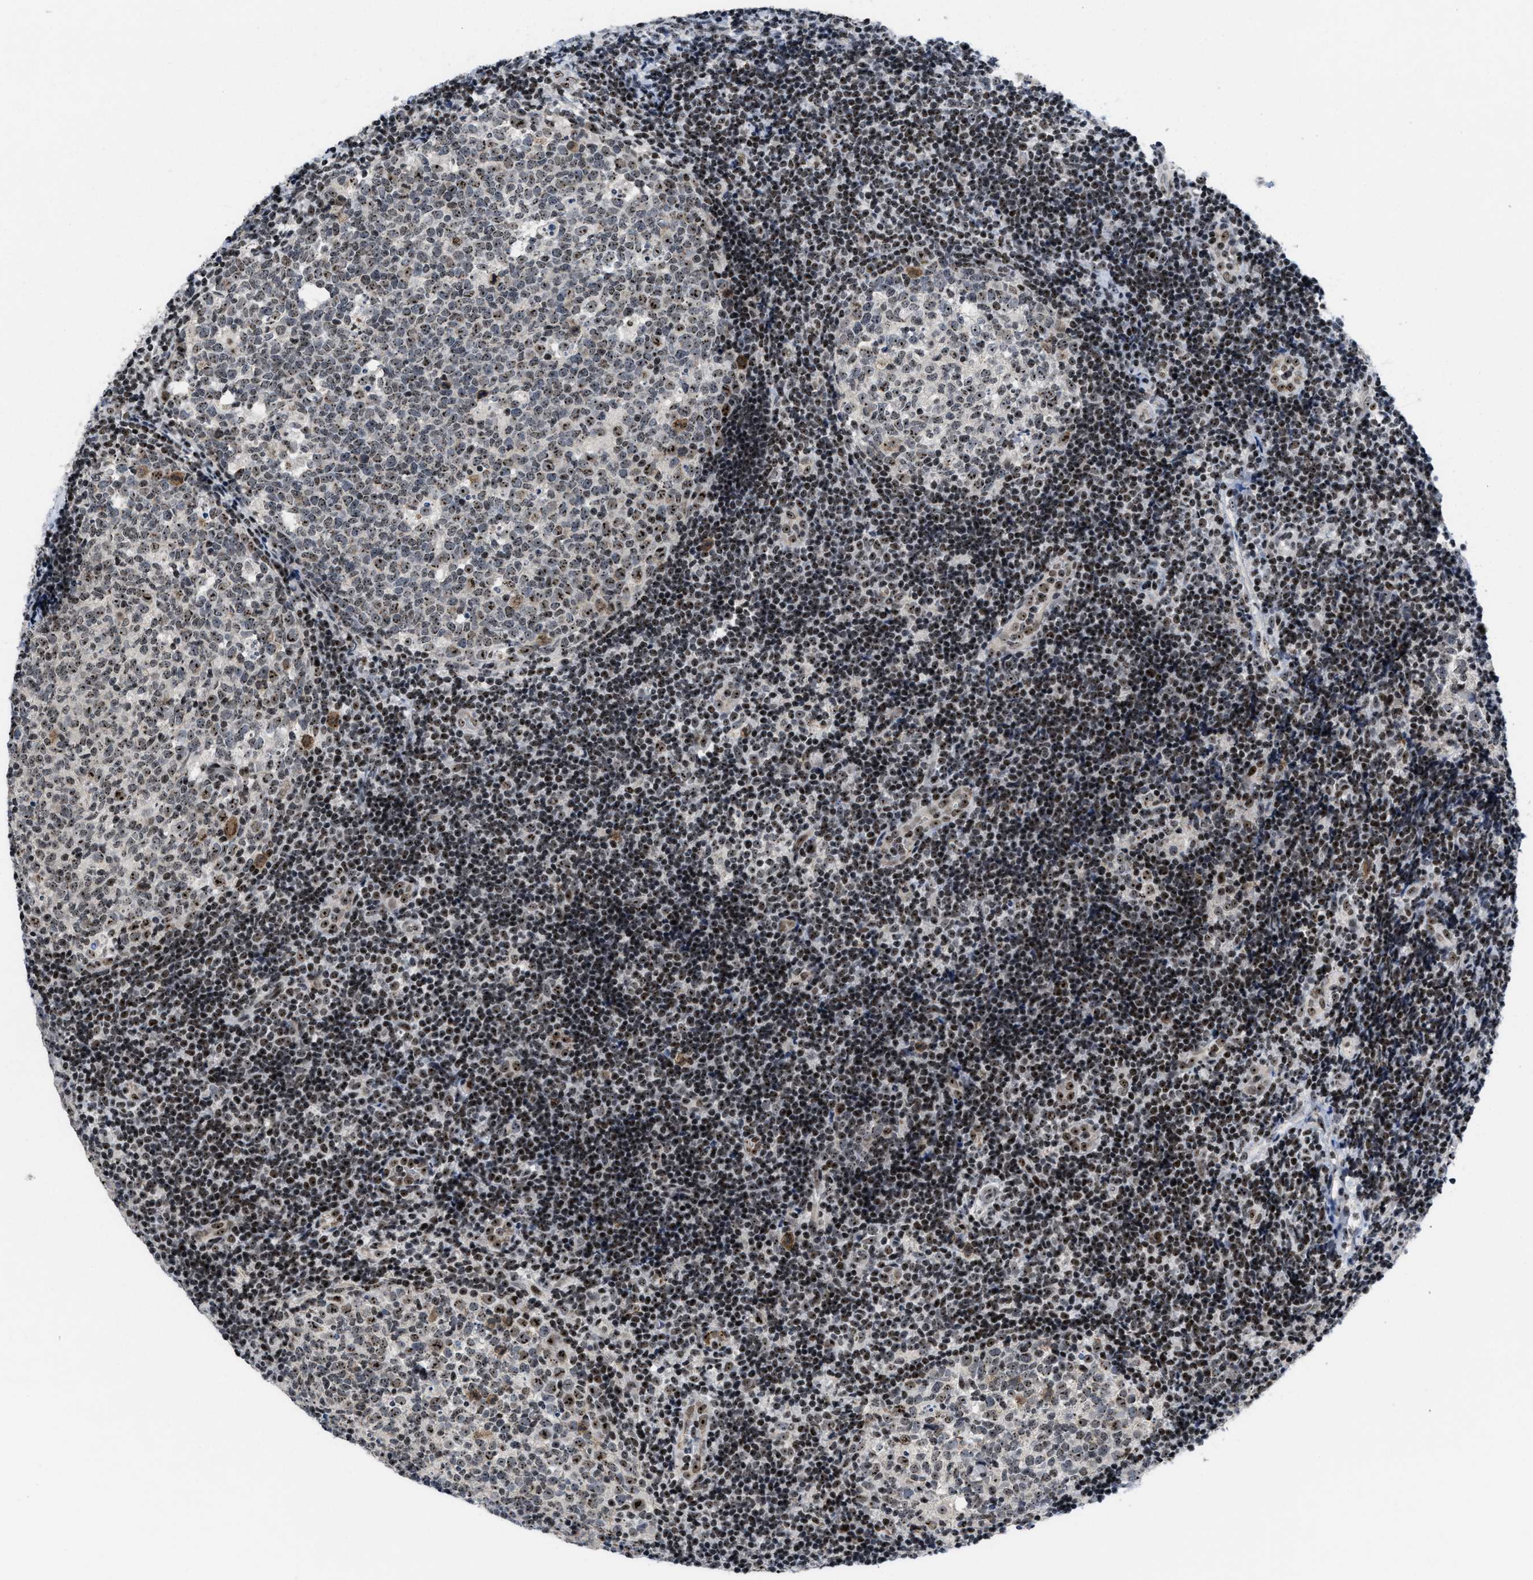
{"staining": {"intensity": "moderate", "quantity": "25%-75%", "location": "nuclear"}, "tissue": "tonsil", "cell_type": "Germinal center cells", "image_type": "normal", "snomed": [{"axis": "morphology", "description": "Normal tissue, NOS"}, {"axis": "topography", "description": "Tonsil"}], "caption": "The micrograph reveals staining of benign tonsil, revealing moderate nuclear protein staining (brown color) within germinal center cells.", "gene": "NOP58", "patient": {"sex": "female", "age": 19}}